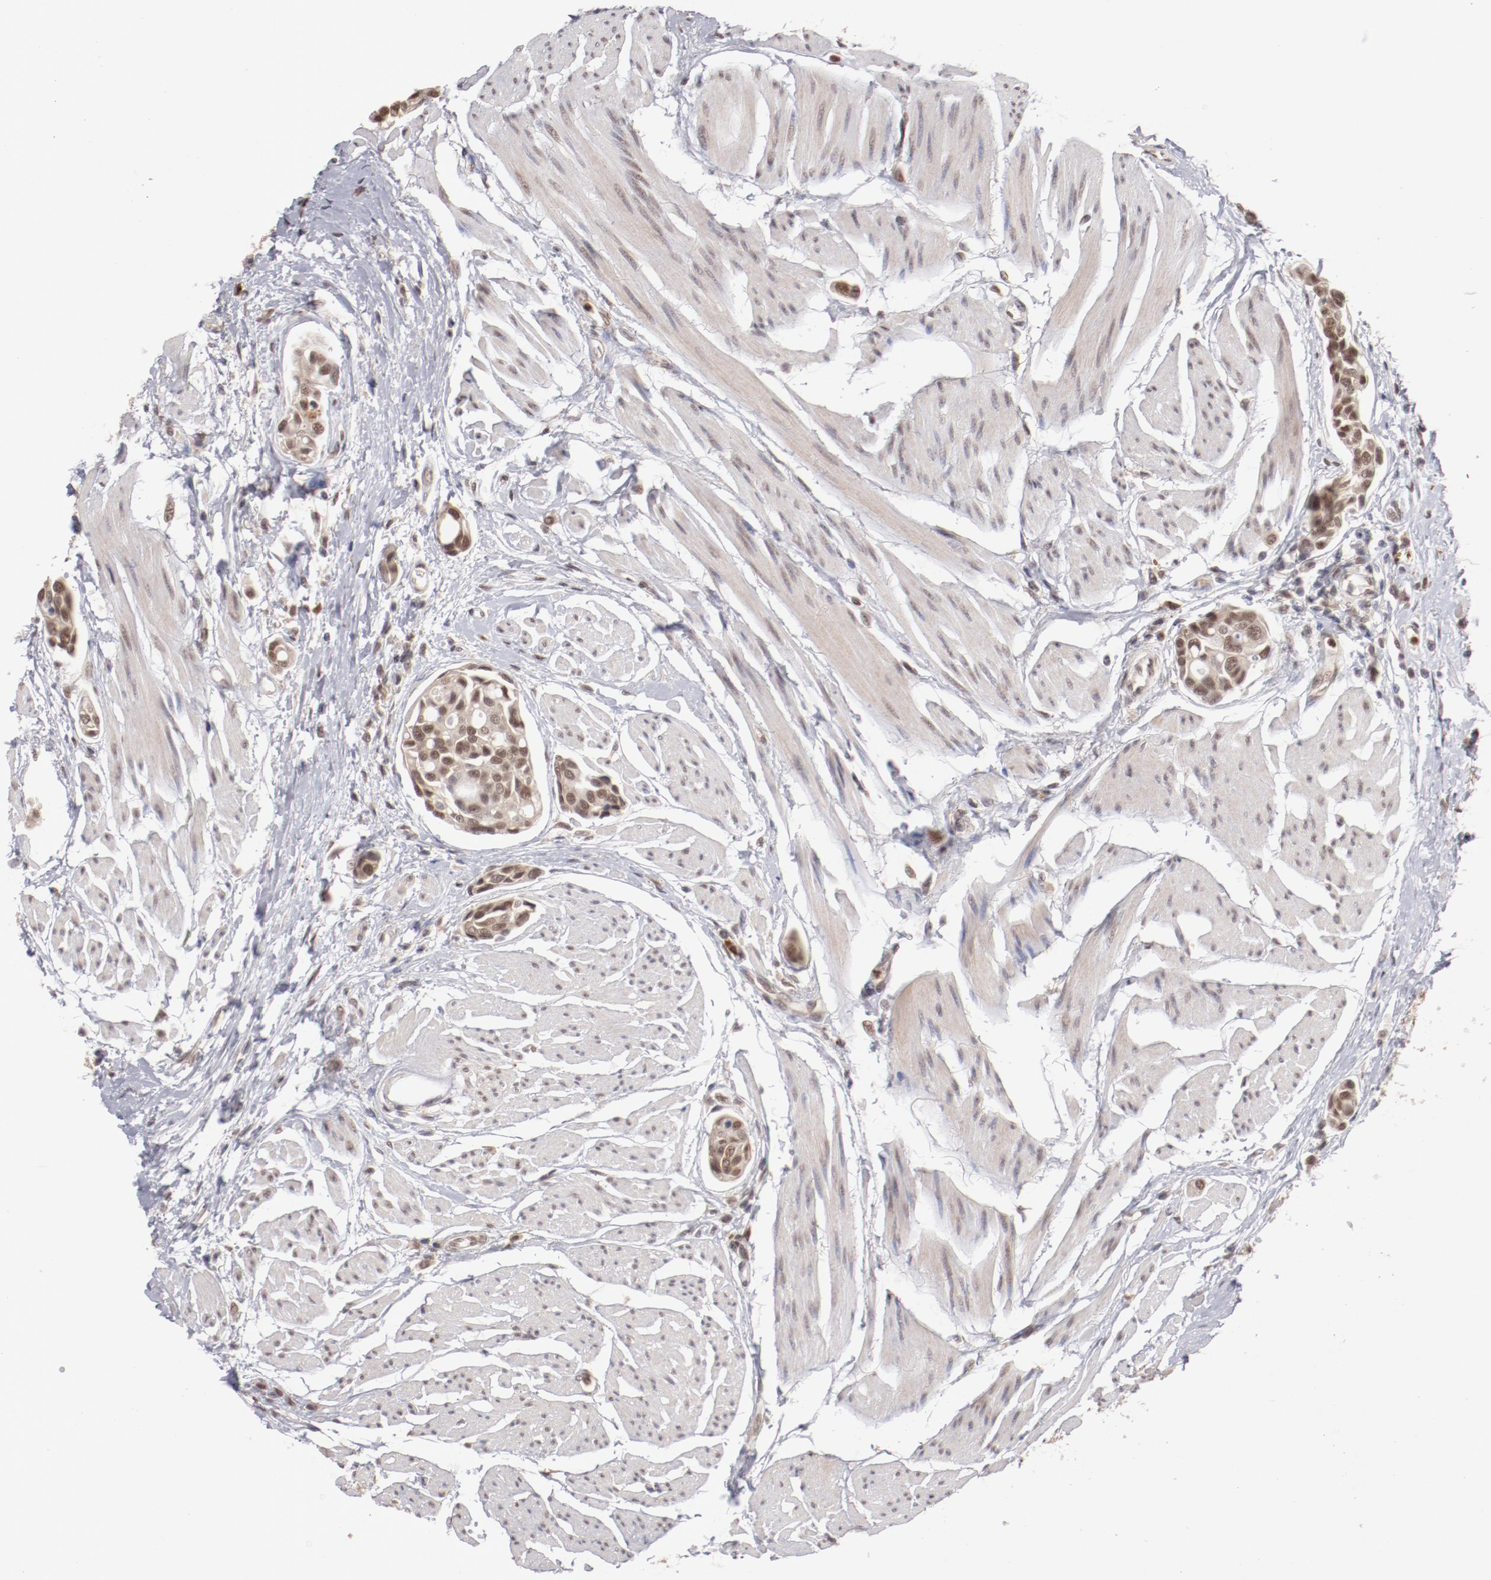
{"staining": {"intensity": "moderate", "quantity": ">75%", "location": "nuclear"}, "tissue": "urothelial cancer", "cell_type": "Tumor cells", "image_type": "cancer", "snomed": [{"axis": "morphology", "description": "Urothelial carcinoma, High grade"}, {"axis": "topography", "description": "Urinary bladder"}], "caption": "A photomicrograph of human urothelial cancer stained for a protein reveals moderate nuclear brown staining in tumor cells.", "gene": "NFE2", "patient": {"sex": "male", "age": 78}}